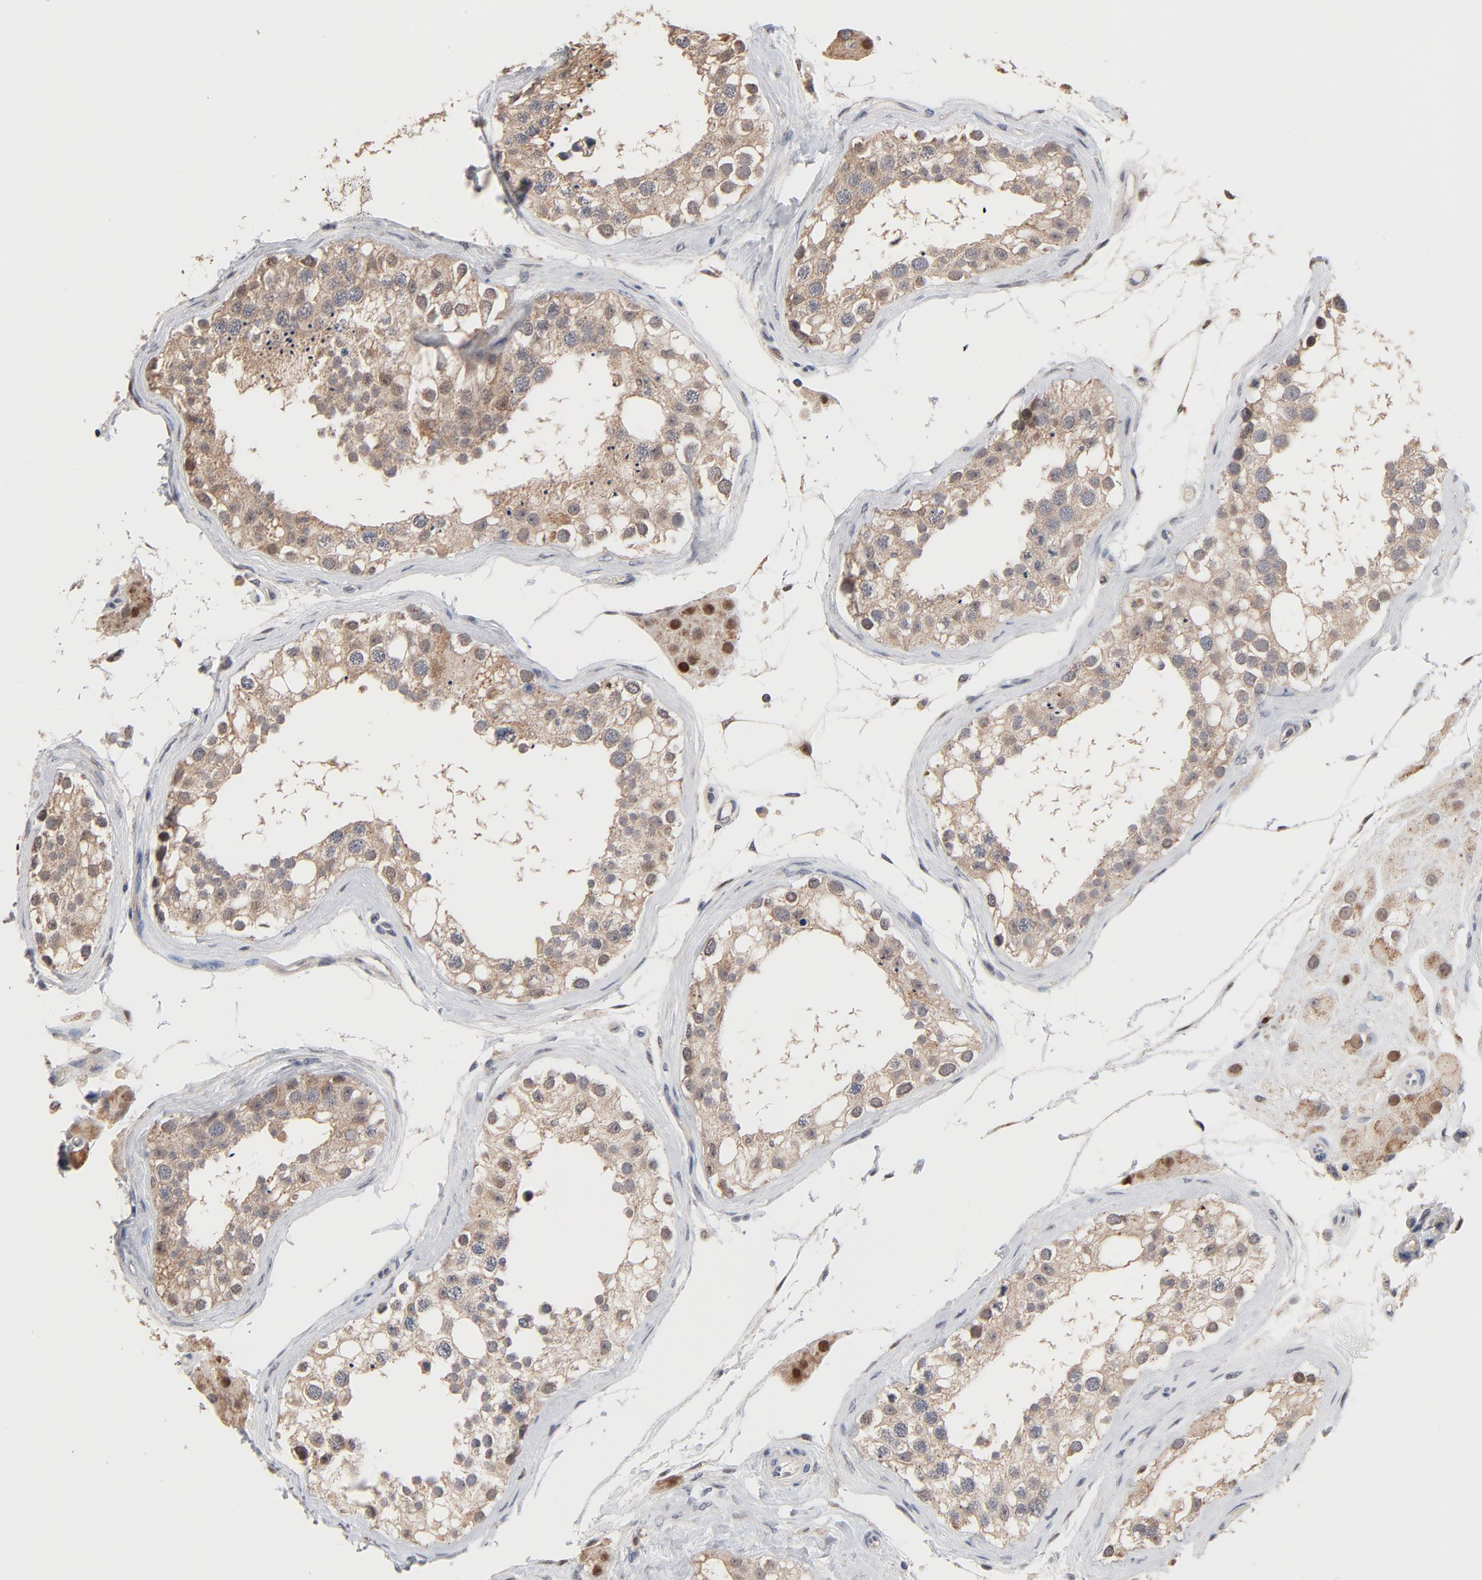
{"staining": {"intensity": "moderate", "quantity": ">75%", "location": "cytoplasmic/membranous"}, "tissue": "testis", "cell_type": "Cells in seminiferous ducts", "image_type": "normal", "snomed": [{"axis": "morphology", "description": "Normal tissue, NOS"}, {"axis": "topography", "description": "Testis"}], "caption": "Protein analysis of unremarkable testis demonstrates moderate cytoplasmic/membranous staining in about >75% of cells in seminiferous ducts.", "gene": "MSL2", "patient": {"sex": "male", "age": 68}}